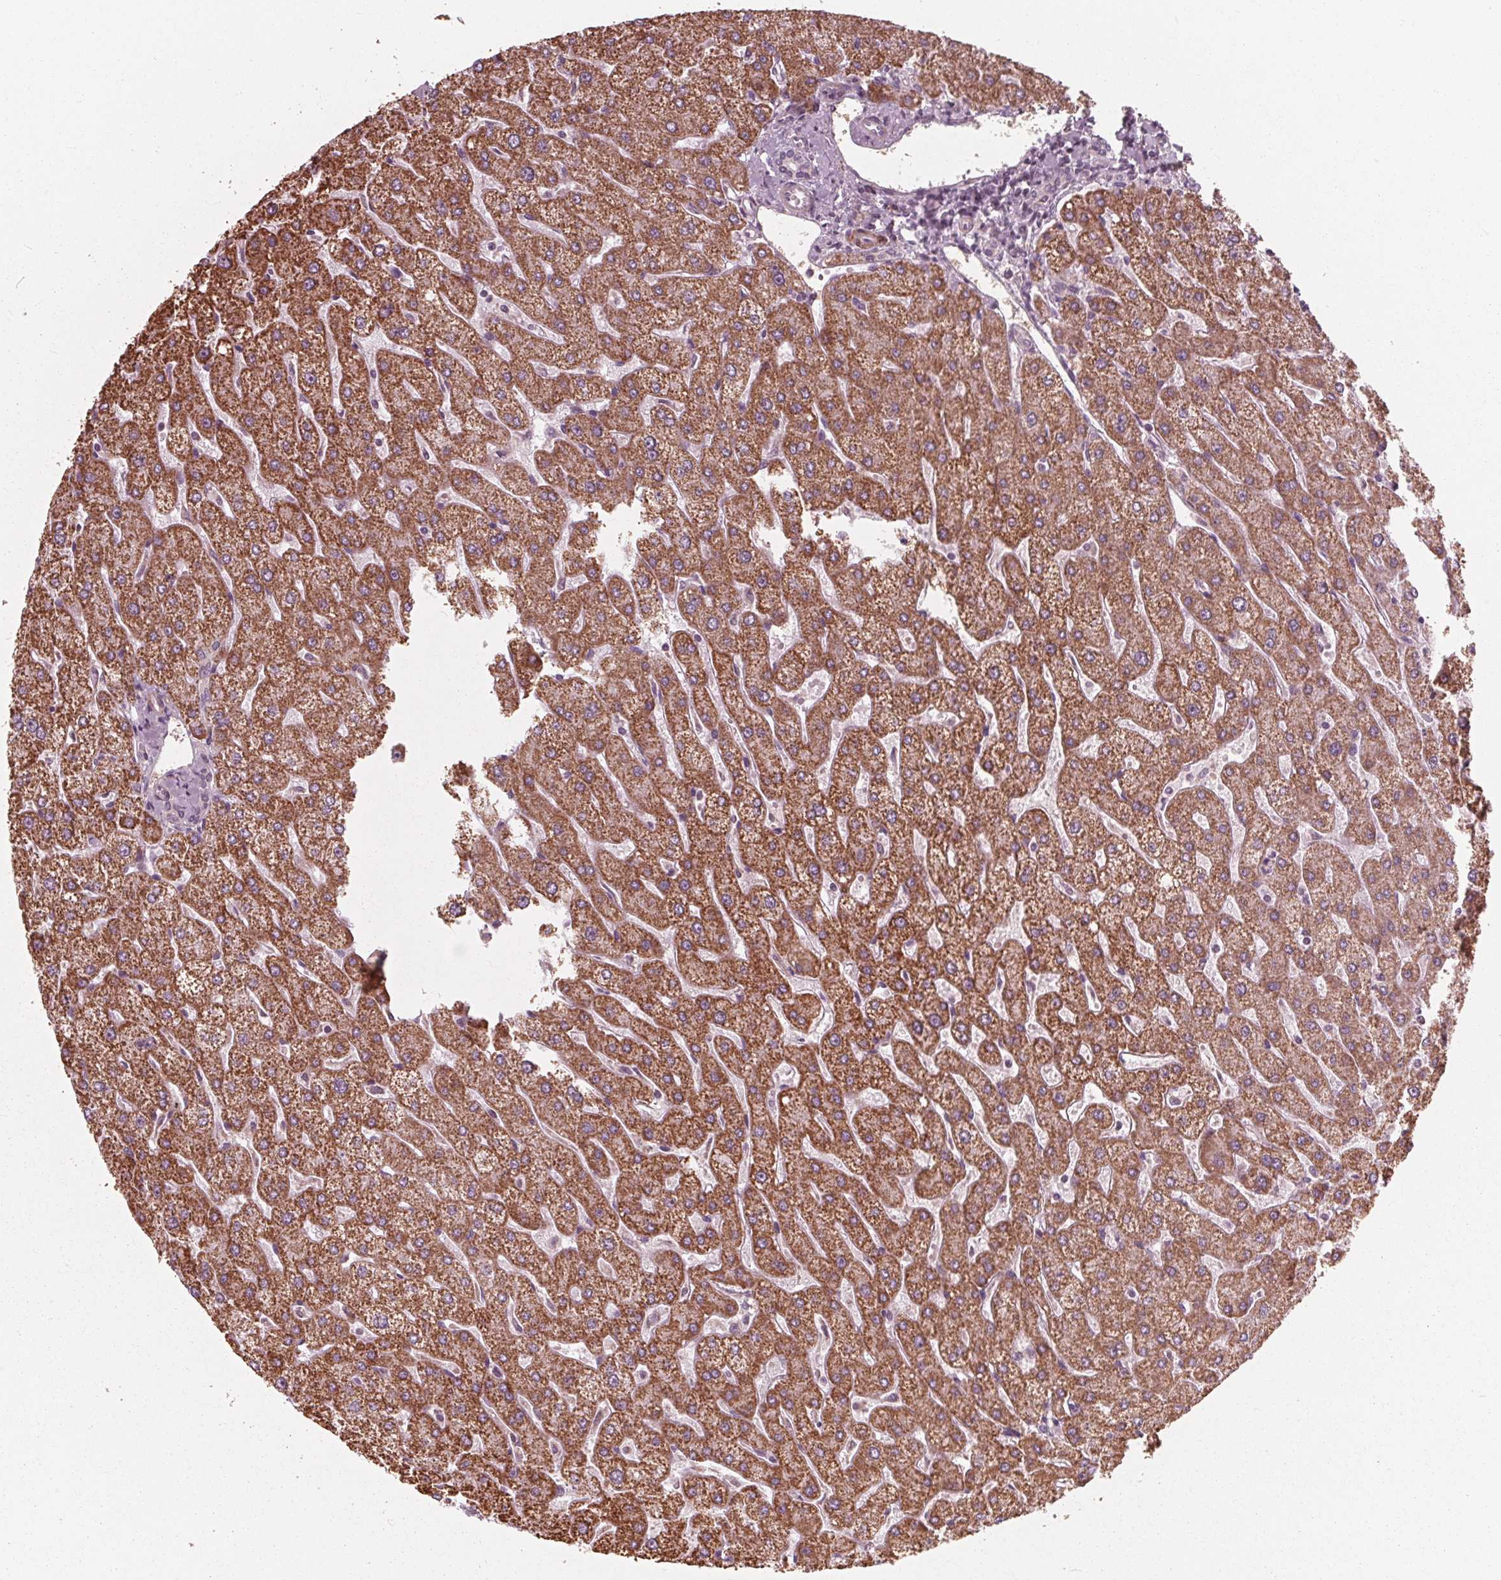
{"staining": {"intensity": "negative", "quantity": "none", "location": "none"}, "tissue": "liver", "cell_type": "Cholangiocytes", "image_type": "normal", "snomed": [{"axis": "morphology", "description": "Normal tissue, NOS"}, {"axis": "topography", "description": "Liver"}], "caption": "An IHC histopathology image of unremarkable liver is shown. There is no staining in cholangiocytes of liver.", "gene": "DCAF4L2", "patient": {"sex": "male", "age": 67}}